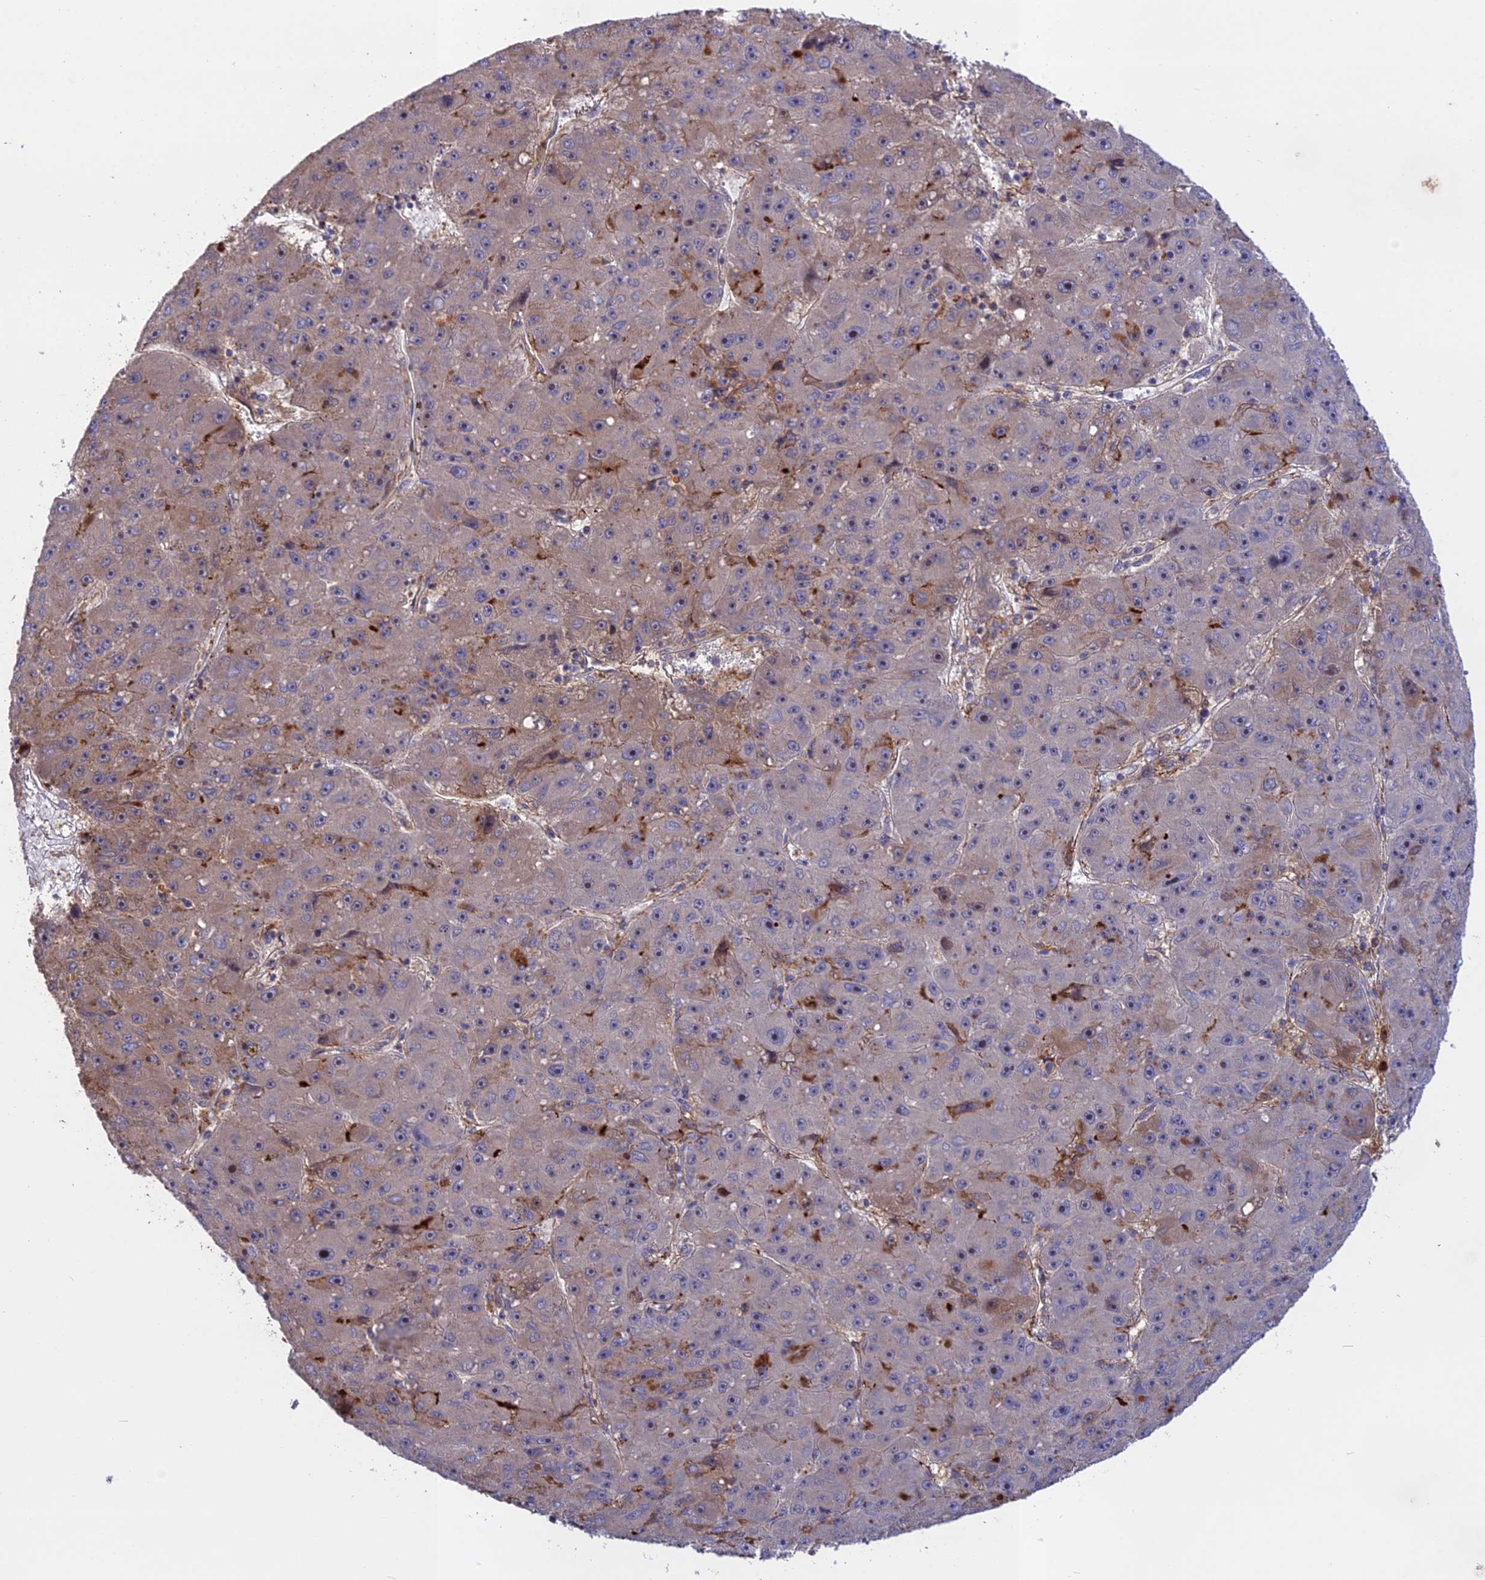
{"staining": {"intensity": "weak", "quantity": "<25%", "location": "cytoplasmic/membranous"}, "tissue": "liver cancer", "cell_type": "Tumor cells", "image_type": "cancer", "snomed": [{"axis": "morphology", "description": "Carcinoma, Hepatocellular, NOS"}, {"axis": "topography", "description": "Liver"}], "caption": "This micrograph is of liver hepatocellular carcinoma stained with IHC to label a protein in brown with the nuclei are counter-stained blue. There is no positivity in tumor cells.", "gene": "ADO", "patient": {"sex": "male", "age": 67}}